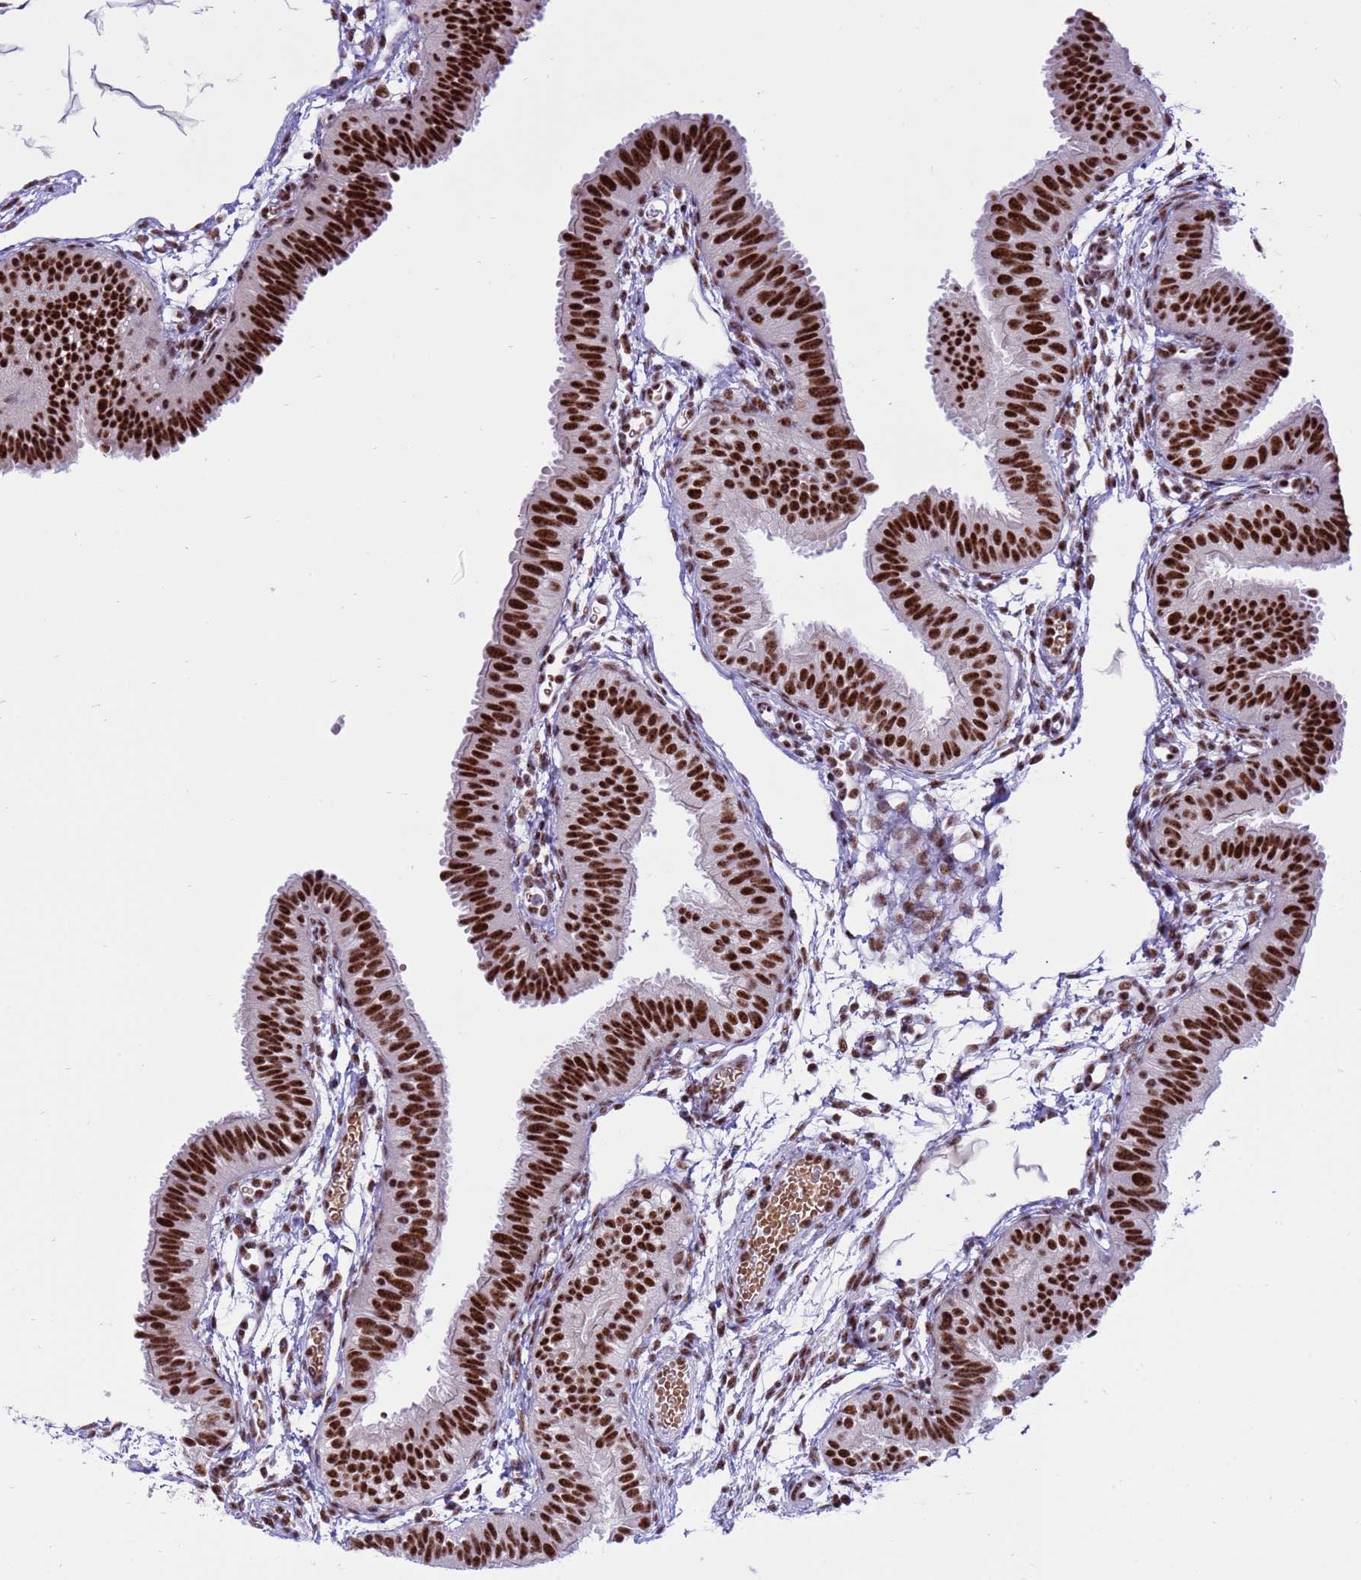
{"staining": {"intensity": "strong", "quantity": ">75%", "location": "nuclear"}, "tissue": "fallopian tube", "cell_type": "Glandular cells", "image_type": "normal", "snomed": [{"axis": "morphology", "description": "Normal tissue, NOS"}, {"axis": "topography", "description": "Fallopian tube"}], "caption": "This image reveals IHC staining of benign fallopian tube, with high strong nuclear positivity in approximately >75% of glandular cells.", "gene": "THOC2", "patient": {"sex": "female", "age": 35}}